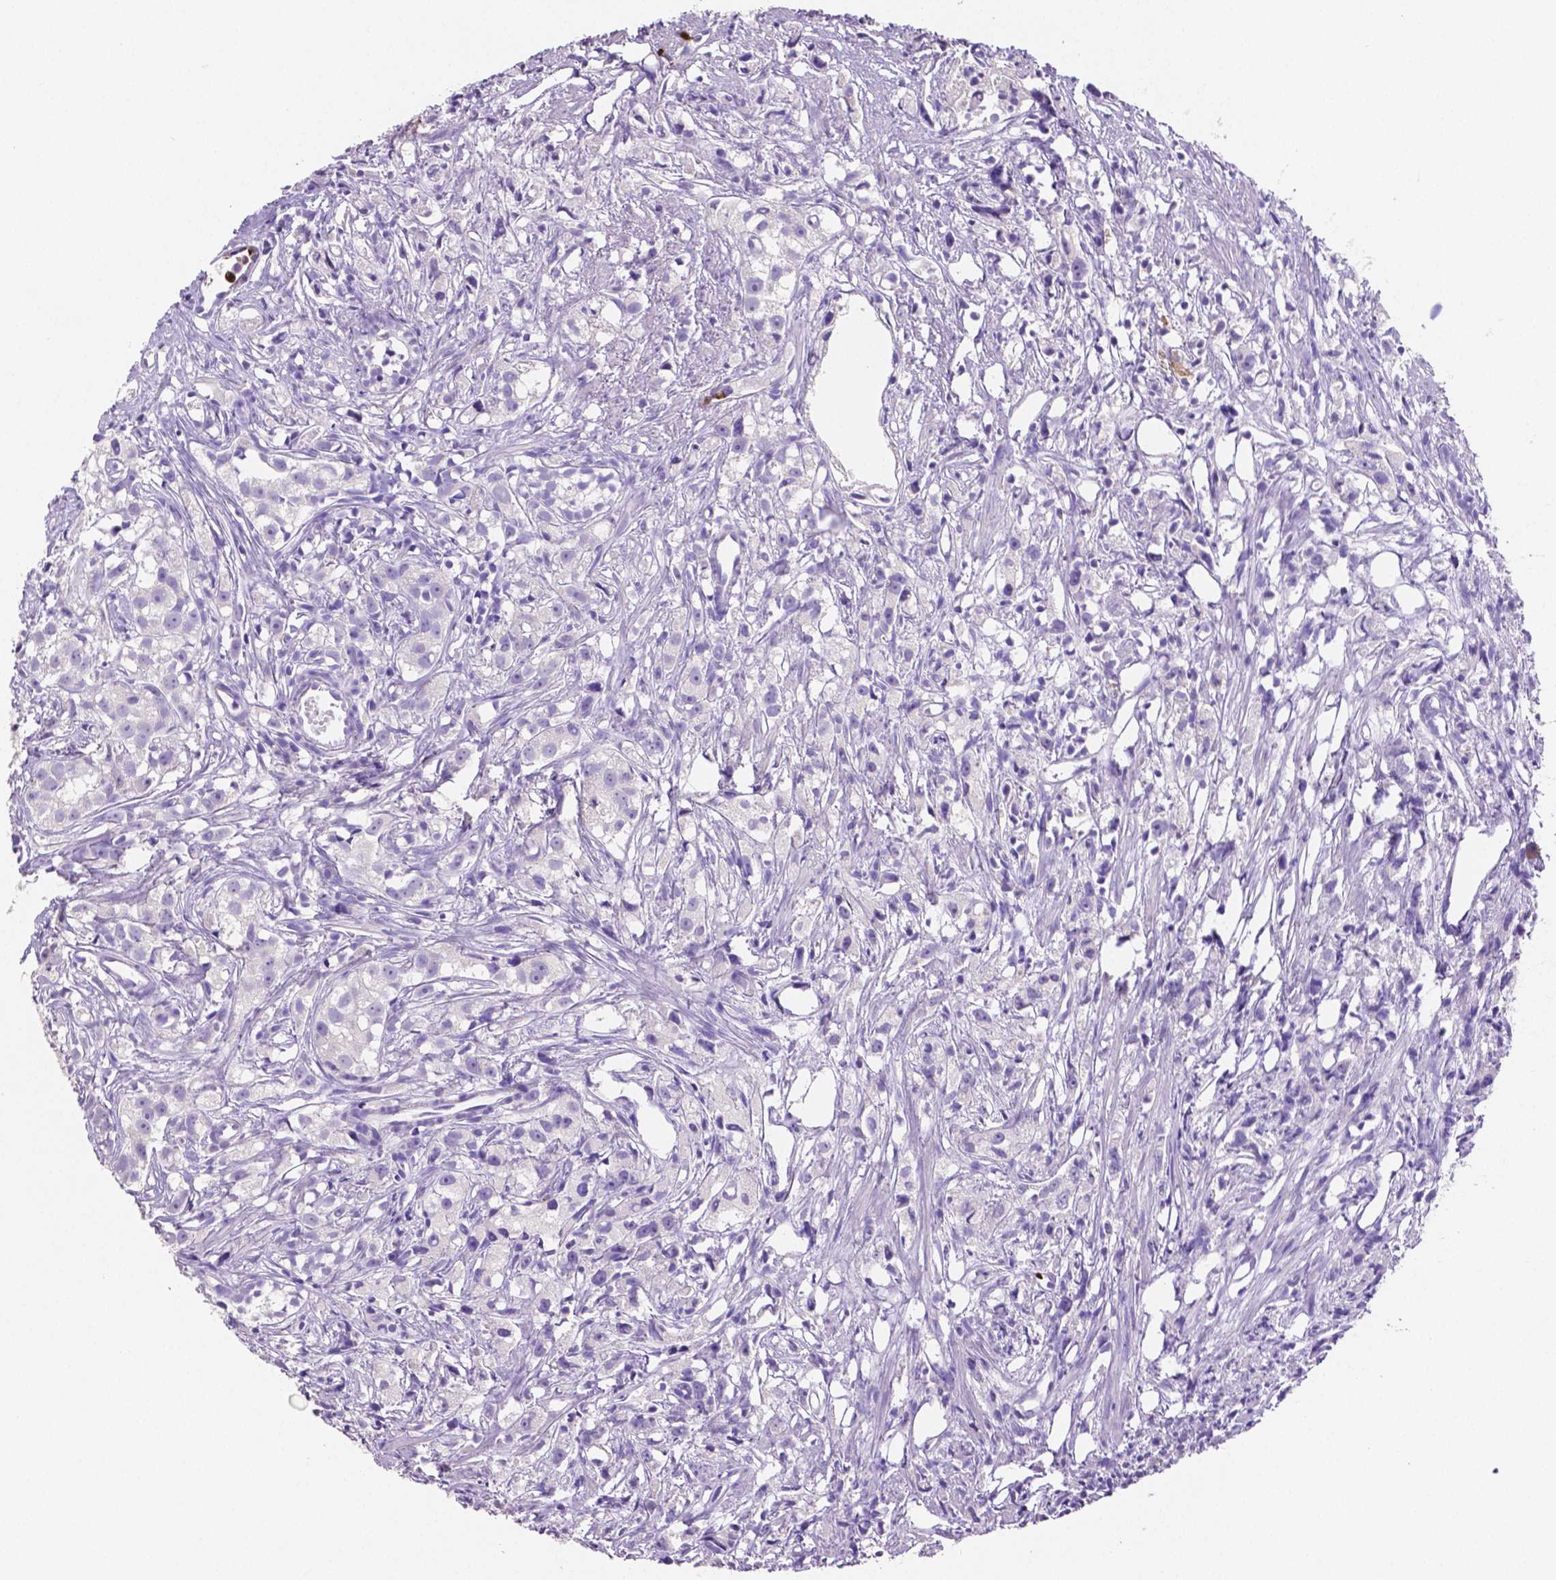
{"staining": {"intensity": "negative", "quantity": "none", "location": "none"}, "tissue": "prostate cancer", "cell_type": "Tumor cells", "image_type": "cancer", "snomed": [{"axis": "morphology", "description": "Adenocarcinoma, High grade"}, {"axis": "topography", "description": "Prostate"}], "caption": "Immunohistochemical staining of prostate cancer (adenocarcinoma (high-grade)) demonstrates no significant staining in tumor cells.", "gene": "MMP9", "patient": {"sex": "male", "age": 68}}